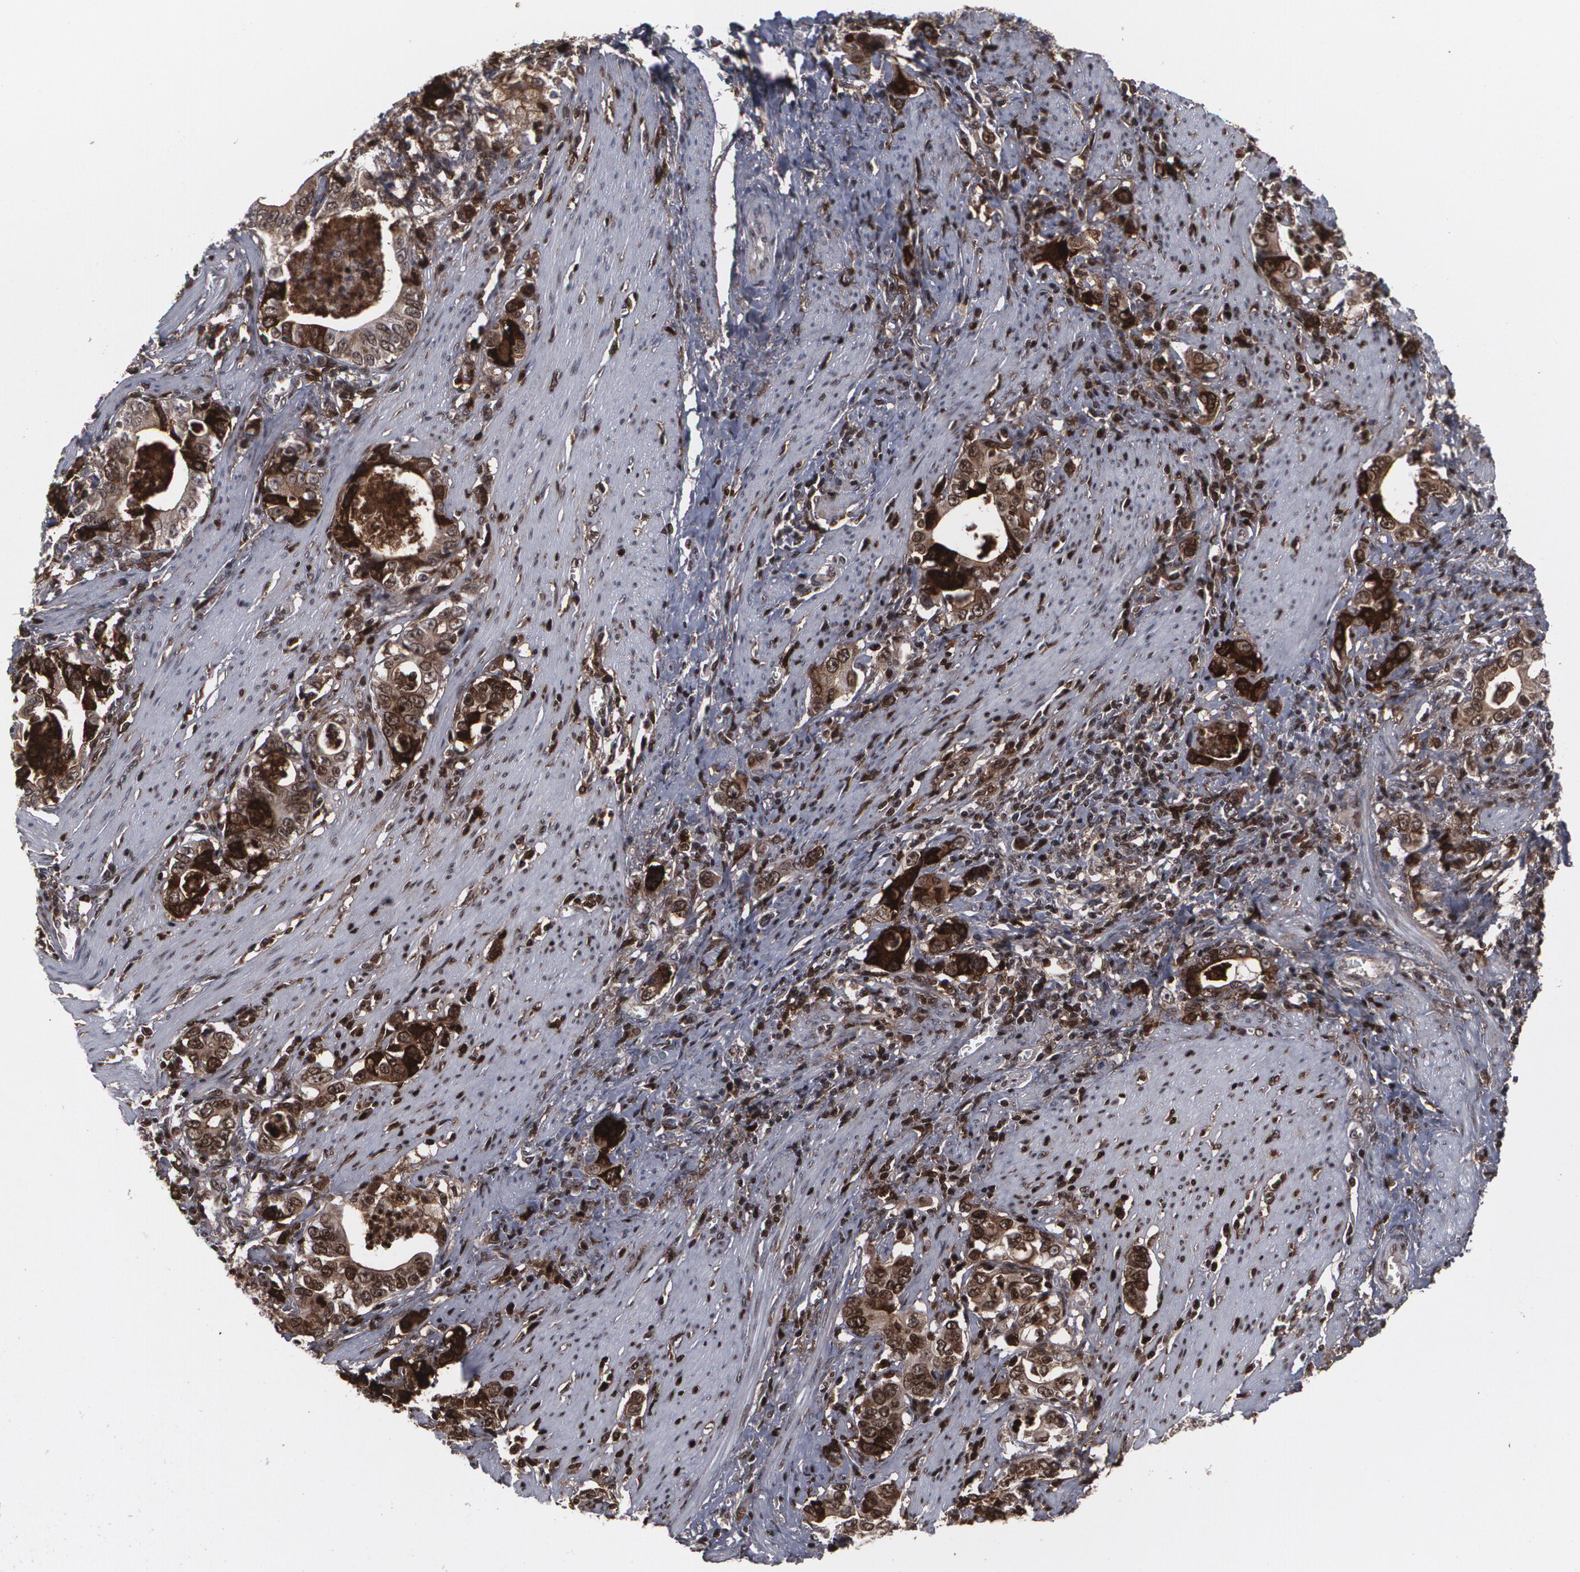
{"staining": {"intensity": "moderate", "quantity": "<25%", "location": "cytoplasmic/membranous,nuclear"}, "tissue": "stomach cancer", "cell_type": "Tumor cells", "image_type": "cancer", "snomed": [{"axis": "morphology", "description": "Adenocarcinoma, NOS"}, {"axis": "topography", "description": "Stomach, lower"}], "caption": "Adenocarcinoma (stomach) stained for a protein (brown) exhibits moderate cytoplasmic/membranous and nuclear positive staining in about <25% of tumor cells.", "gene": "LRG1", "patient": {"sex": "female", "age": 72}}